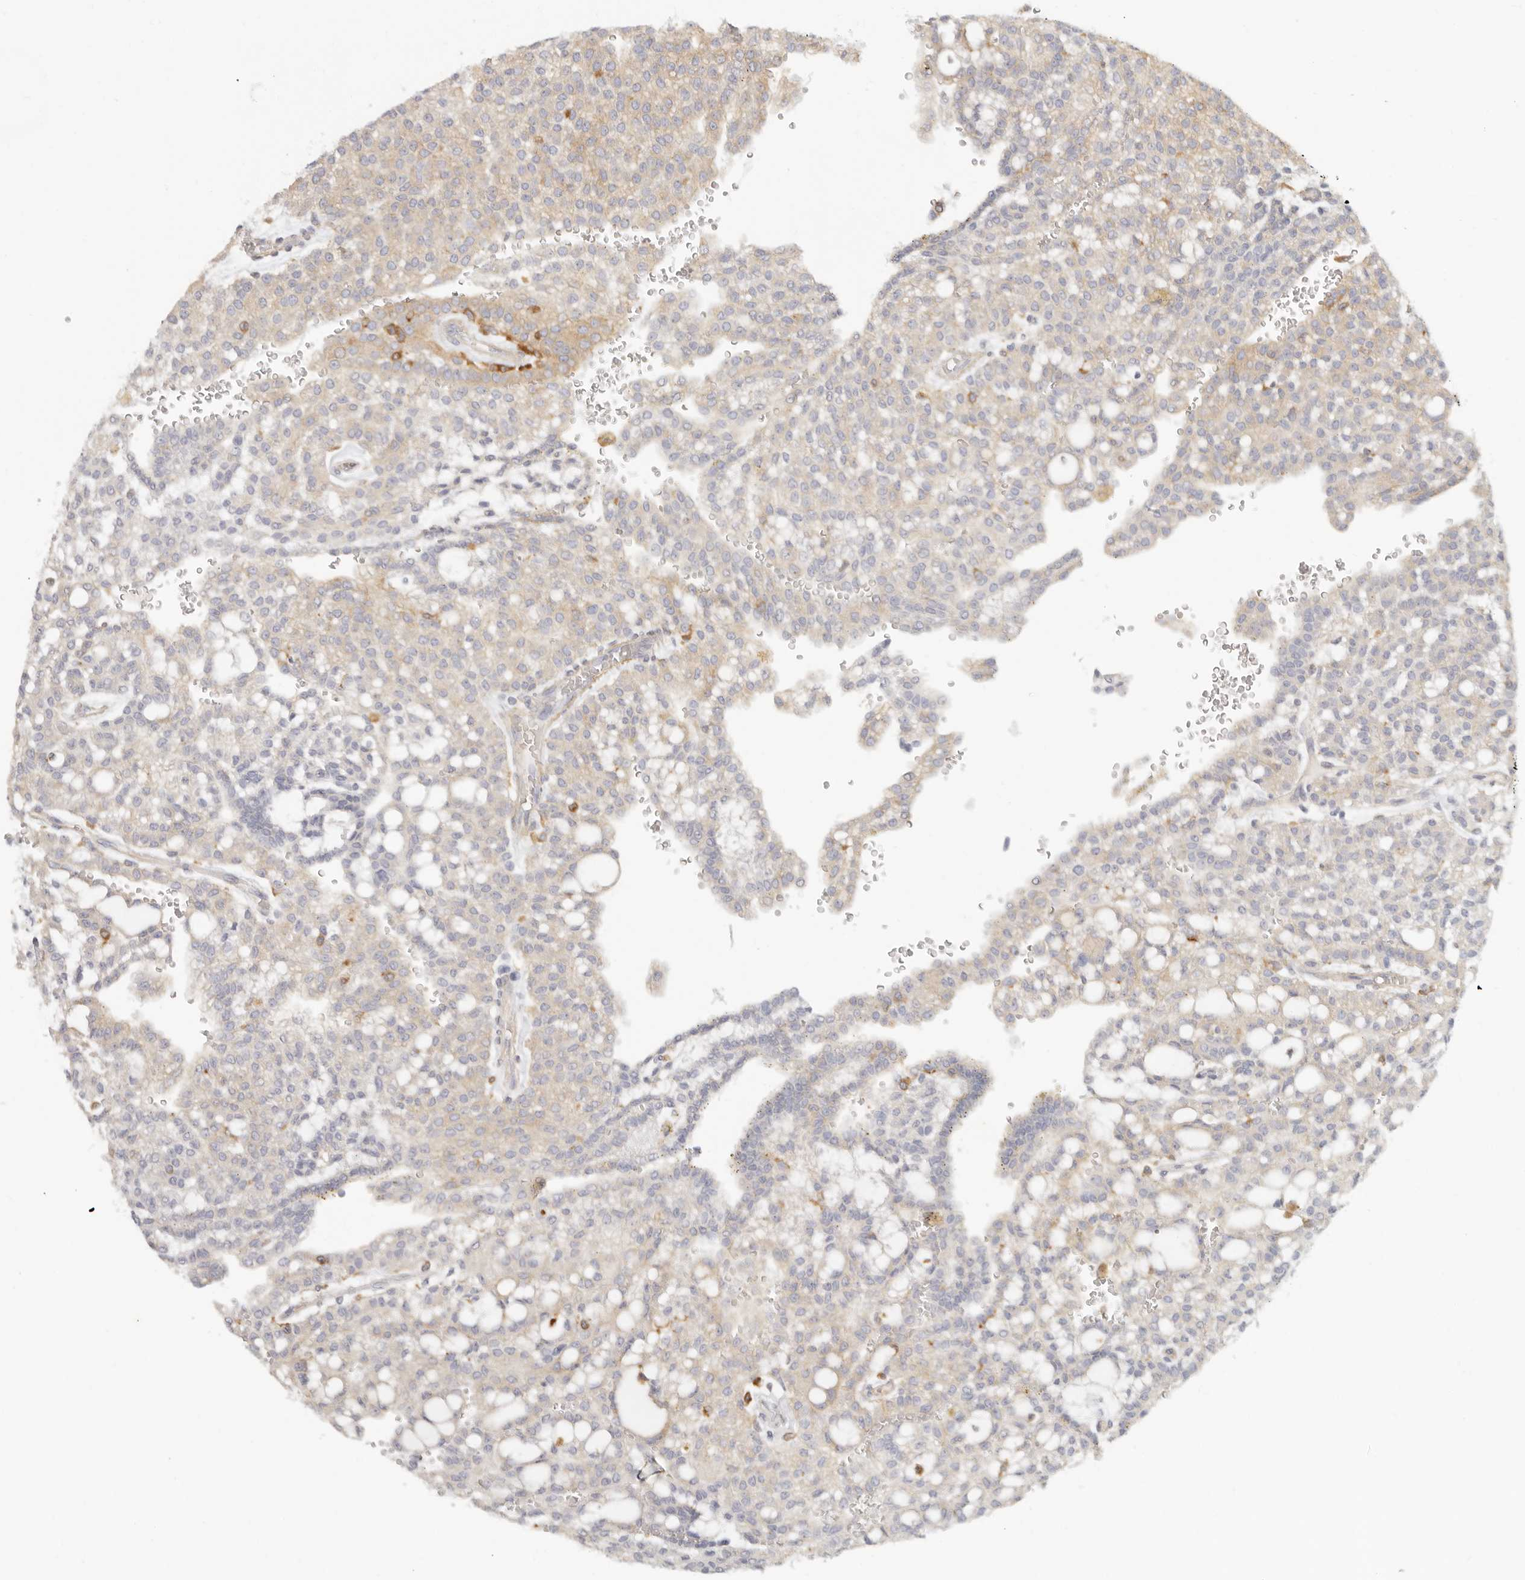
{"staining": {"intensity": "weak", "quantity": "<25%", "location": "cytoplasmic/membranous"}, "tissue": "renal cancer", "cell_type": "Tumor cells", "image_type": "cancer", "snomed": [{"axis": "morphology", "description": "Adenocarcinoma, NOS"}, {"axis": "topography", "description": "Kidney"}], "caption": "Renal adenocarcinoma stained for a protein using immunohistochemistry (IHC) reveals no expression tumor cells.", "gene": "NIBAN1", "patient": {"sex": "male", "age": 63}}